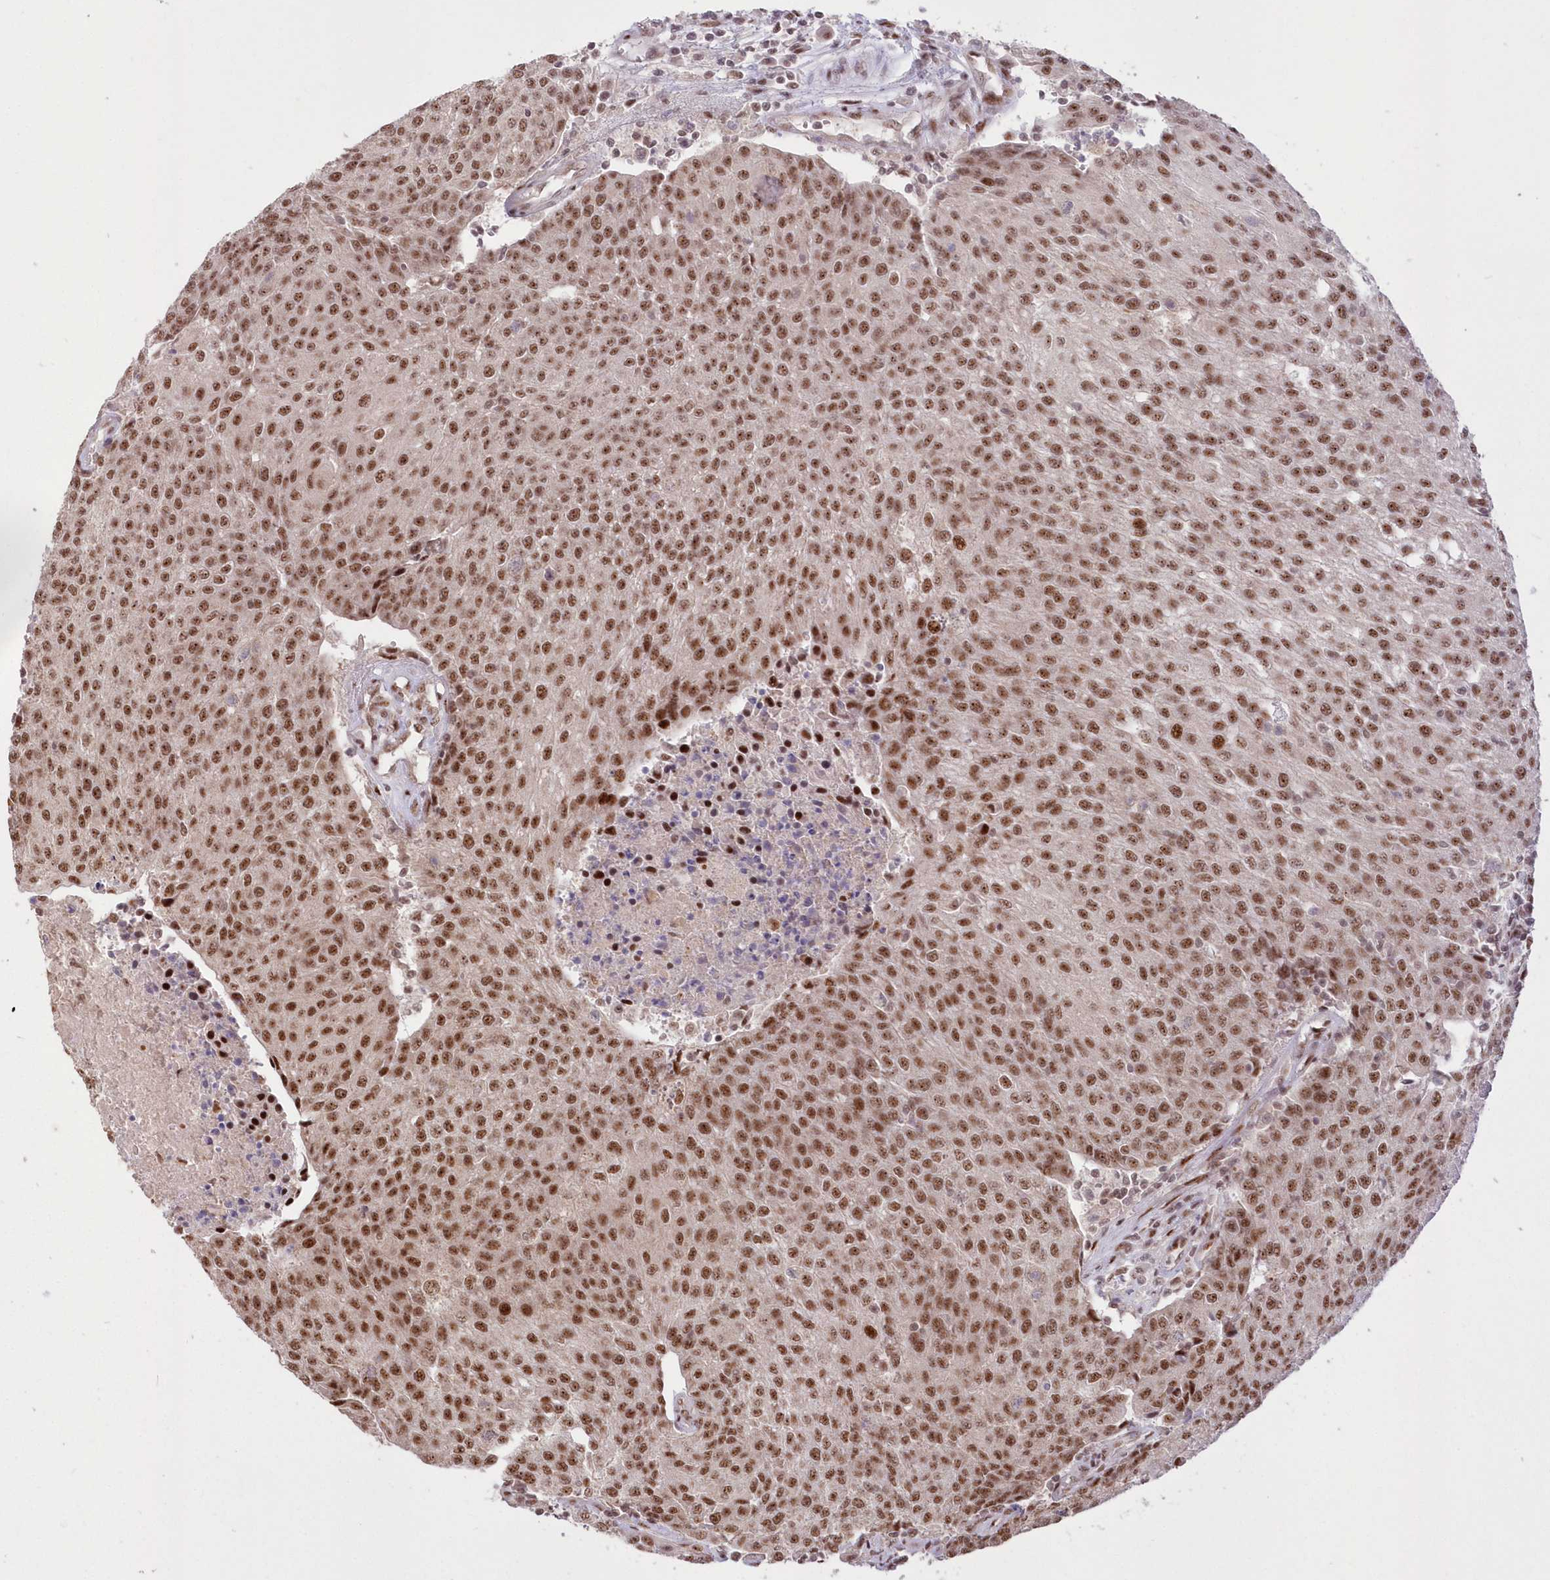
{"staining": {"intensity": "moderate", "quantity": ">75%", "location": "nuclear"}, "tissue": "urothelial cancer", "cell_type": "Tumor cells", "image_type": "cancer", "snomed": [{"axis": "morphology", "description": "Urothelial carcinoma, High grade"}, {"axis": "topography", "description": "Urinary bladder"}], "caption": "Approximately >75% of tumor cells in high-grade urothelial carcinoma exhibit moderate nuclear protein positivity as visualized by brown immunohistochemical staining.", "gene": "WBP1L", "patient": {"sex": "female", "age": 85}}